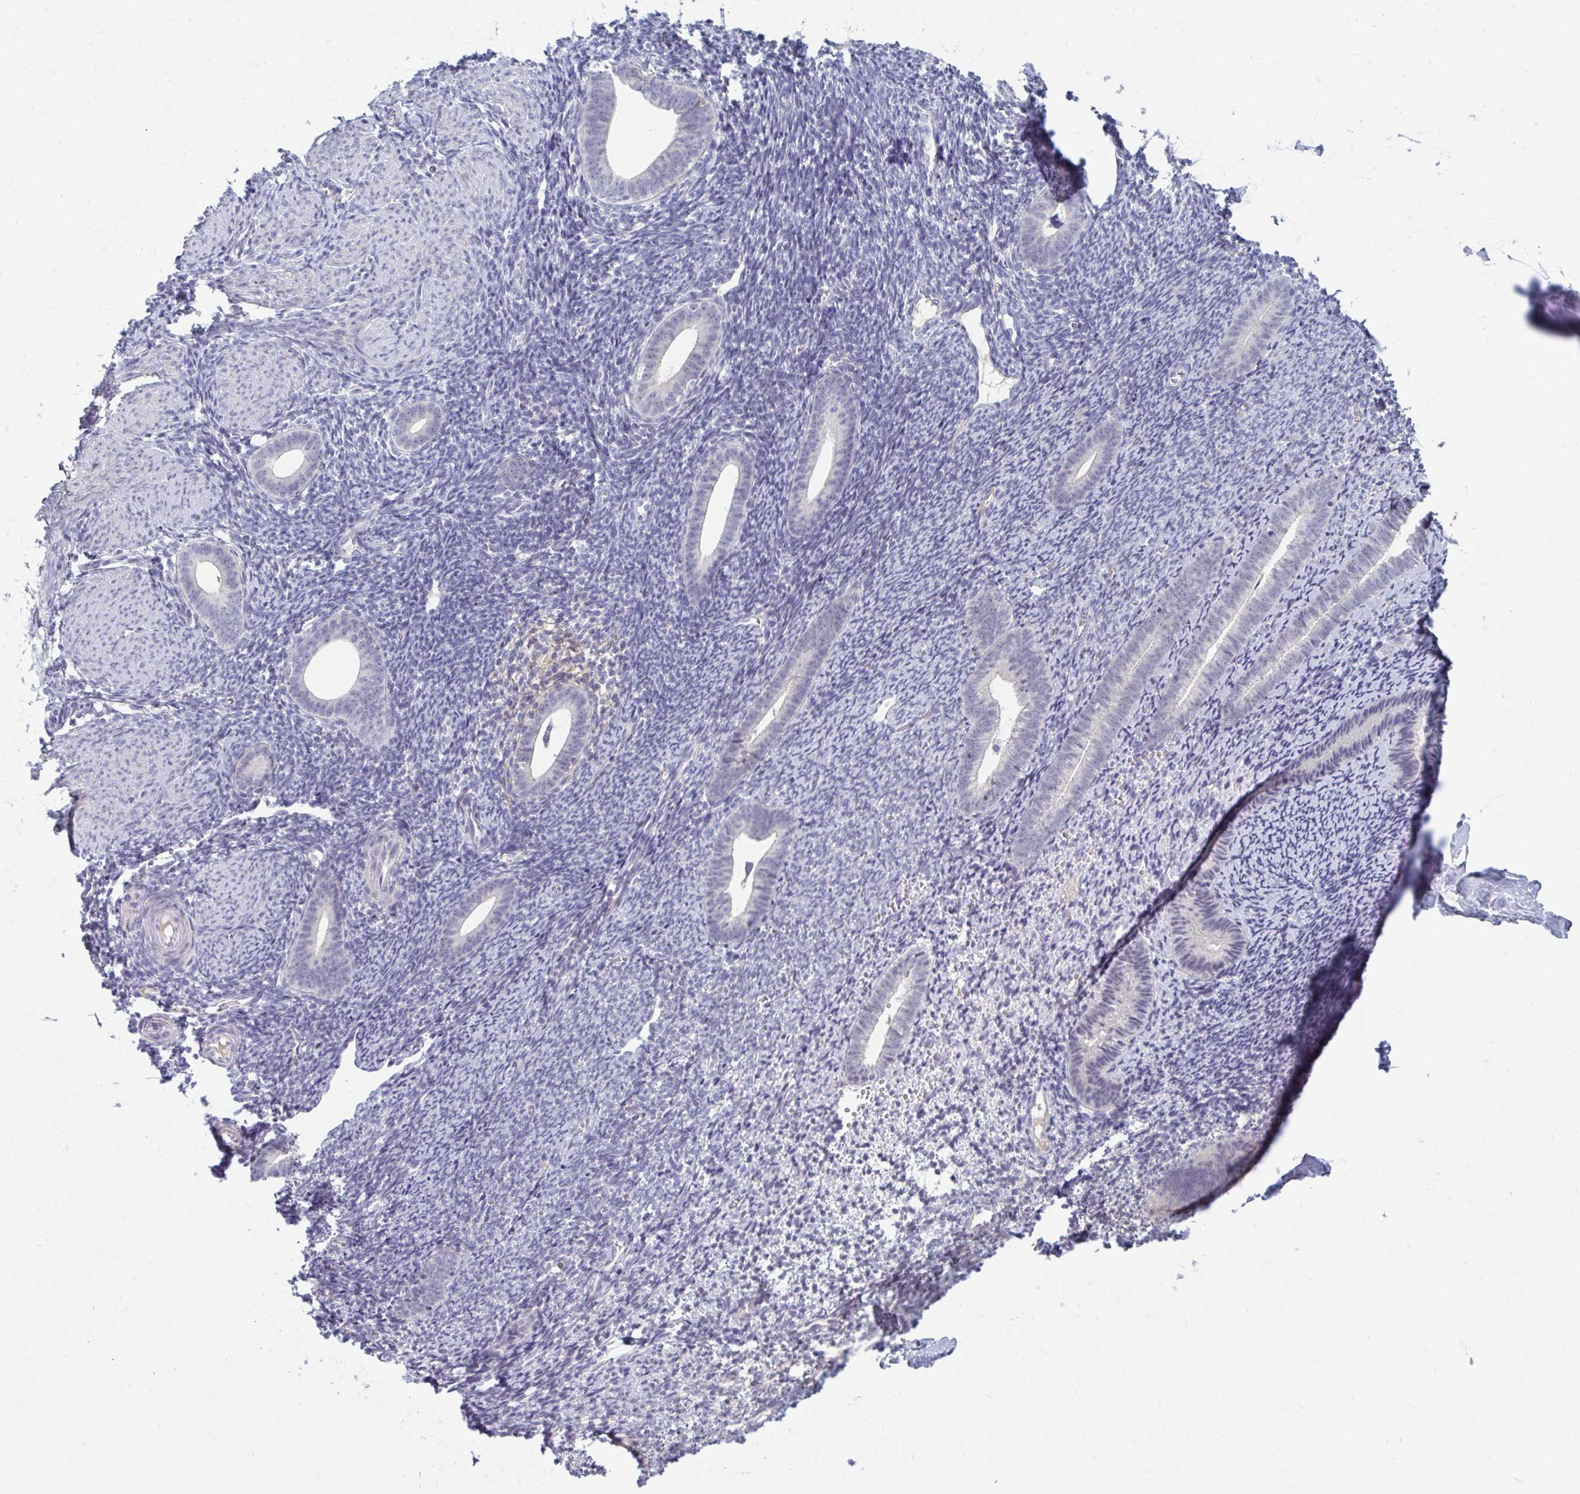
{"staining": {"intensity": "negative", "quantity": "none", "location": "none"}, "tissue": "endometrium", "cell_type": "Cells in endometrial stroma", "image_type": "normal", "snomed": [{"axis": "morphology", "description": "Normal tissue, NOS"}, {"axis": "topography", "description": "Endometrium"}], "caption": "DAB (3,3'-diaminobenzidine) immunohistochemical staining of normal endometrium displays no significant staining in cells in endometrial stroma. Brightfield microscopy of immunohistochemistry (IHC) stained with DAB (brown) and hematoxylin (blue), captured at high magnification.", "gene": "PPFIA4", "patient": {"sex": "female", "age": 39}}